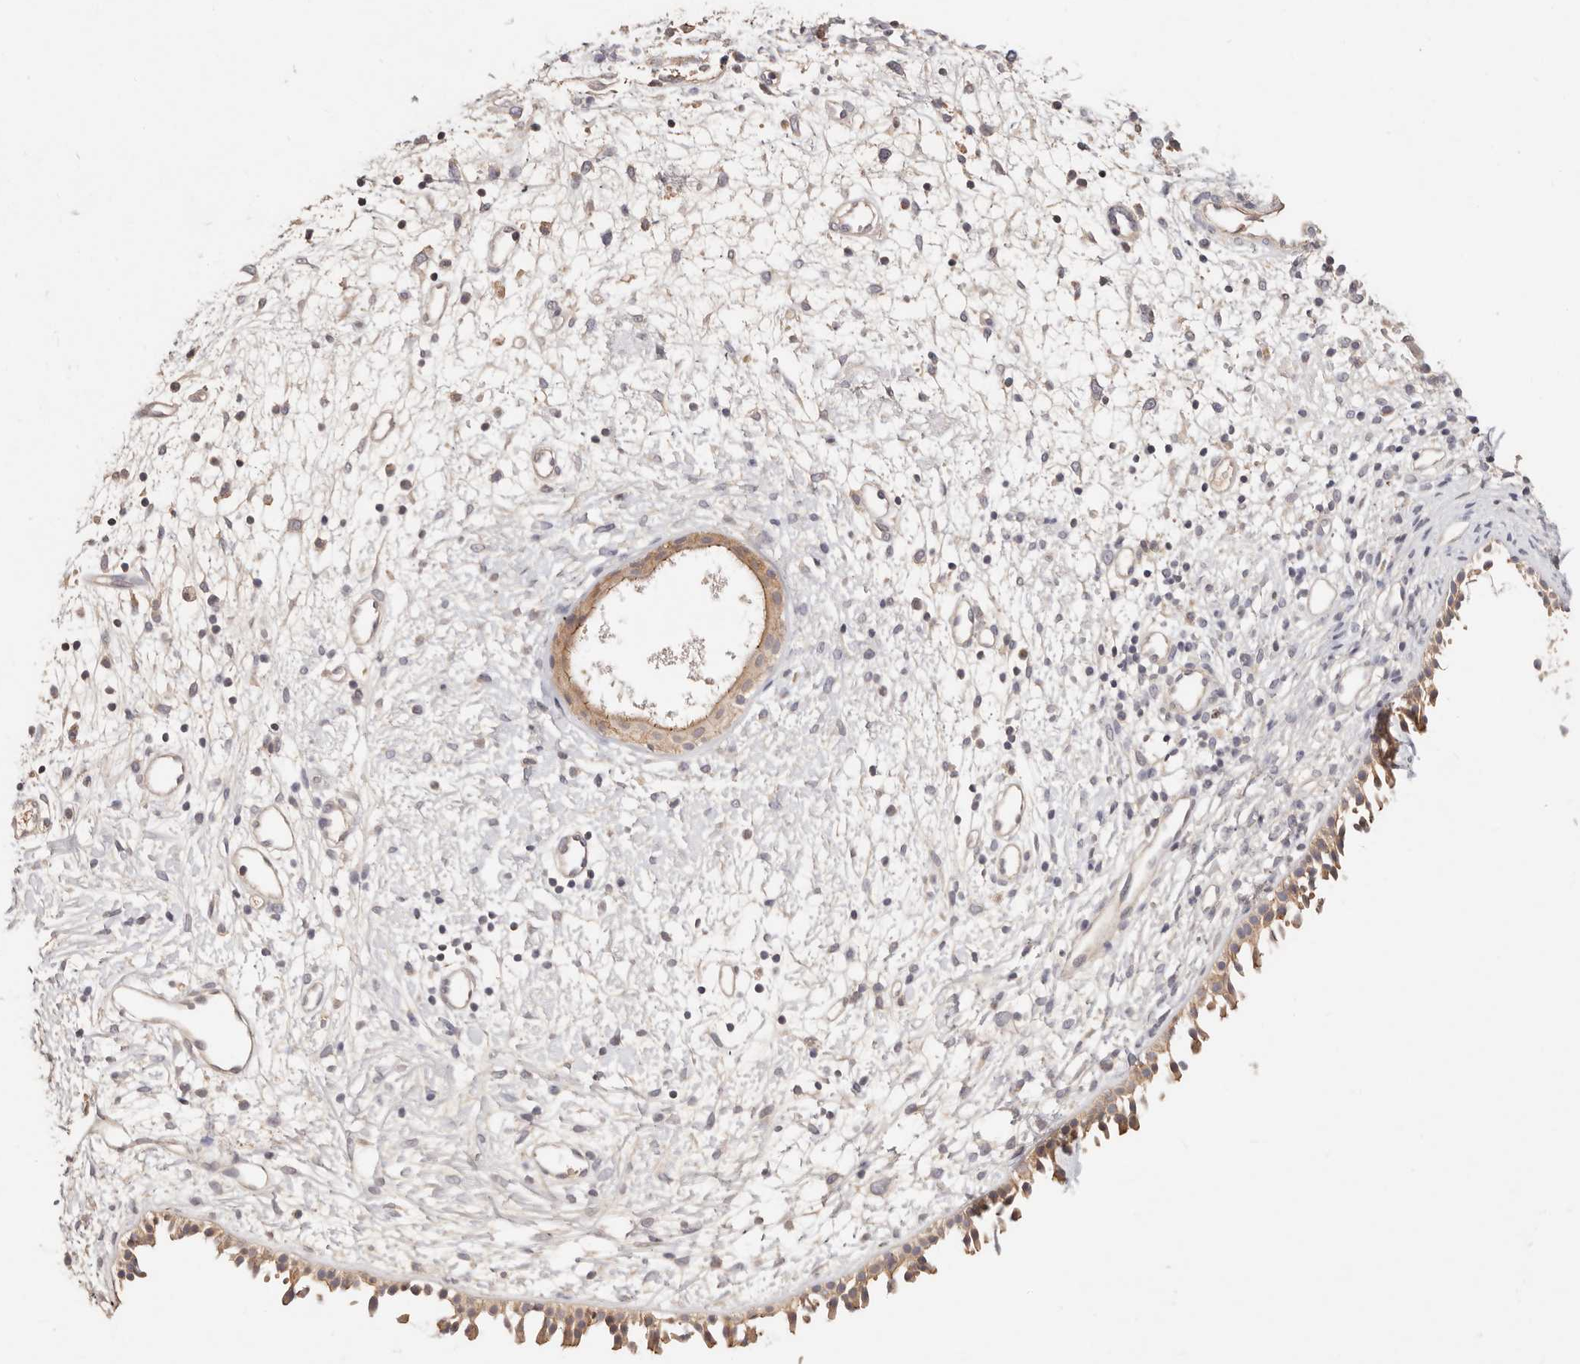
{"staining": {"intensity": "moderate", "quantity": ">75%", "location": "cytoplasmic/membranous"}, "tissue": "nasopharynx", "cell_type": "Respiratory epithelial cells", "image_type": "normal", "snomed": [{"axis": "morphology", "description": "Normal tissue, NOS"}, {"axis": "topography", "description": "Nasopharynx"}], "caption": "High-magnification brightfield microscopy of unremarkable nasopharynx stained with DAB (brown) and counterstained with hematoxylin (blue). respiratory epithelial cells exhibit moderate cytoplasmic/membranous expression is appreciated in about>75% of cells.", "gene": "CXADR", "patient": {"sex": "male", "age": 22}}